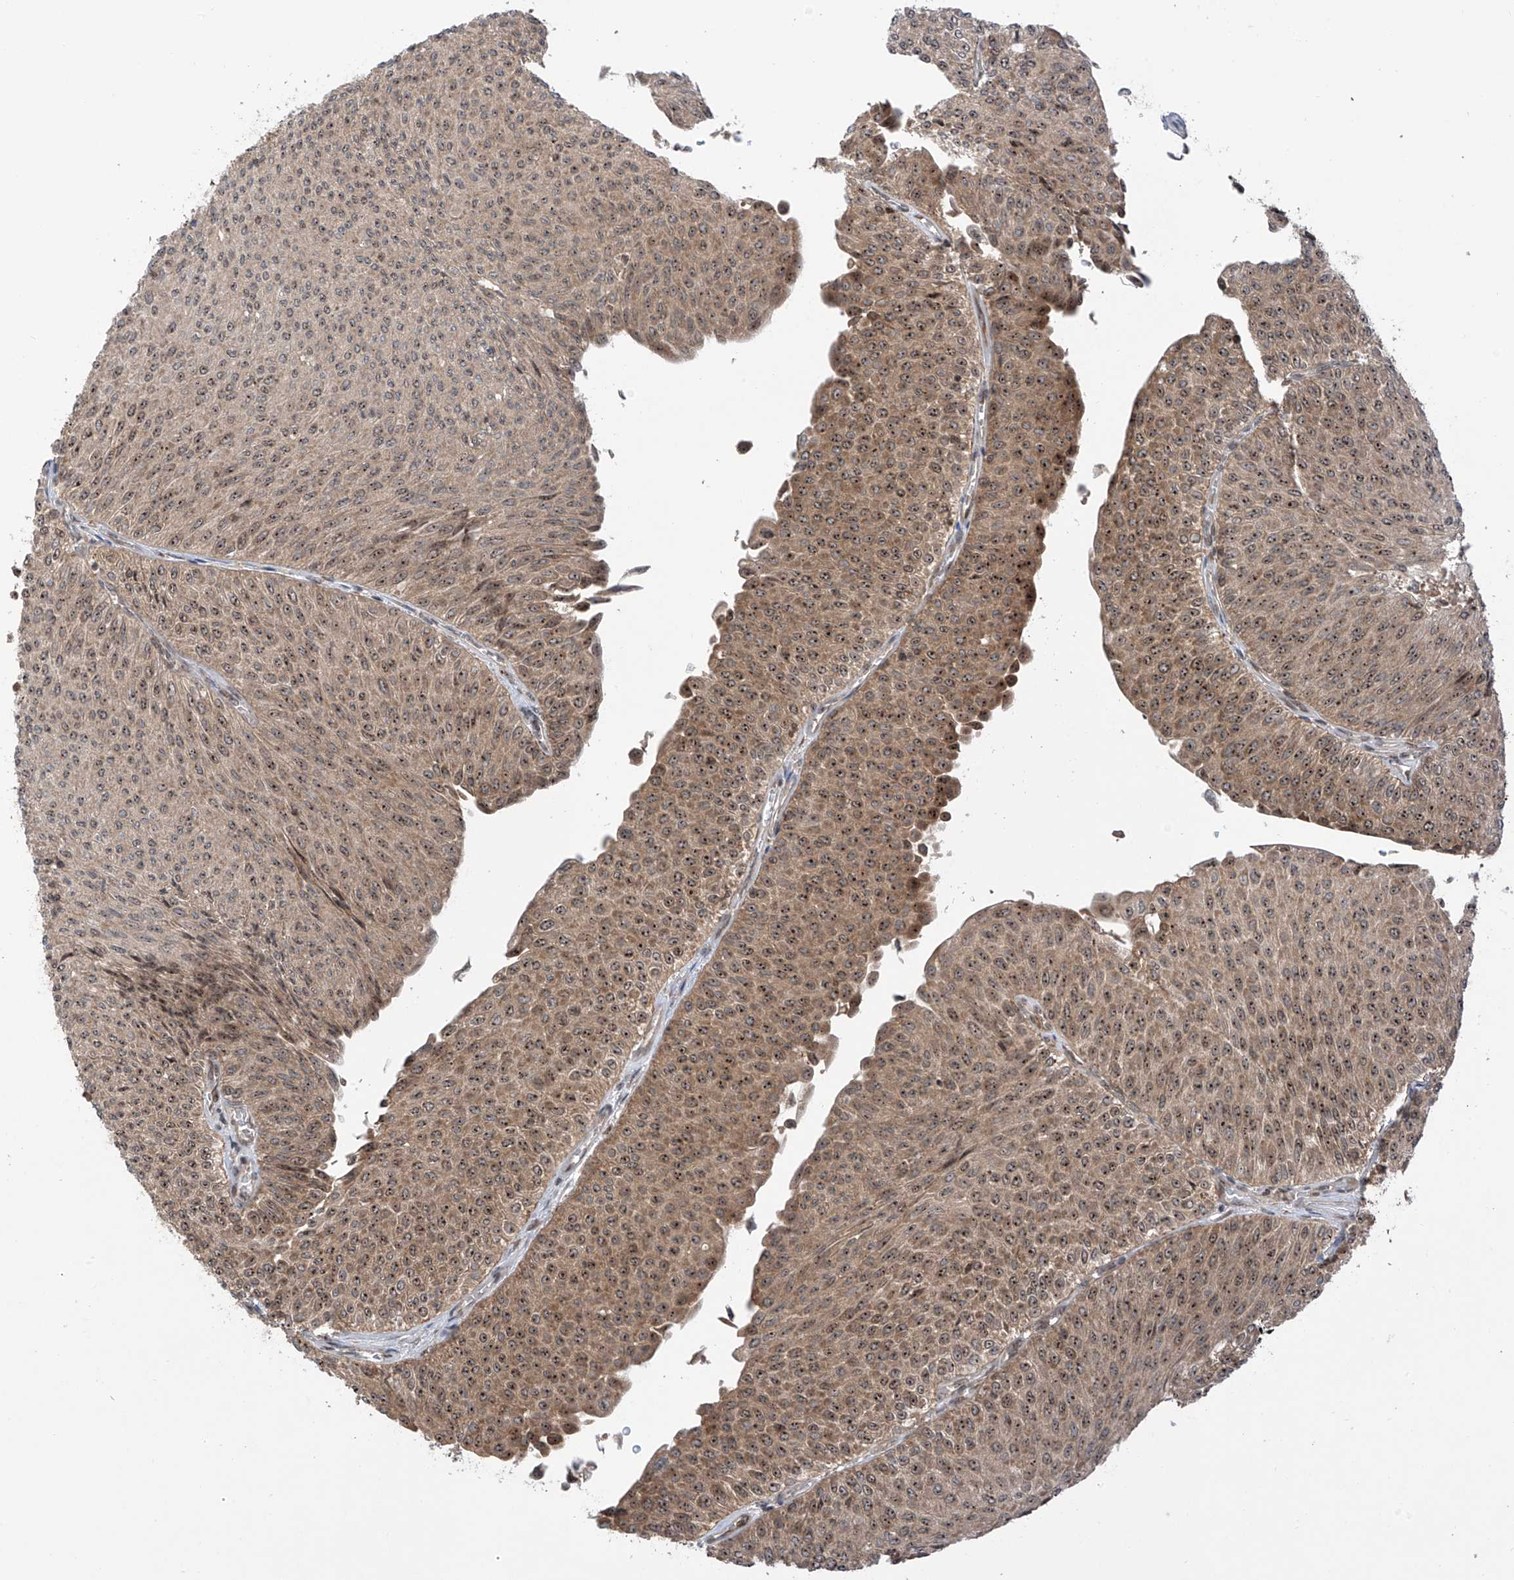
{"staining": {"intensity": "moderate", "quantity": ">75%", "location": "cytoplasmic/membranous,nuclear"}, "tissue": "urothelial cancer", "cell_type": "Tumor cells", "image_type": "cancer", "snomed": [{"axis": "morphology", "description": "Urothelial carcinoma, Low grade"}, {"axis": "topography", "description": "Urinary bladder"}], "caption": "Urothelial carcinoma (low-grade) stained with a brown dye reveals moderate cytoplasmic/membranous and nuclear positive expression in approximately >75% of tumor cells.", "gene": "C1orf131", "patient": {"sex": "male", "age": 78}}